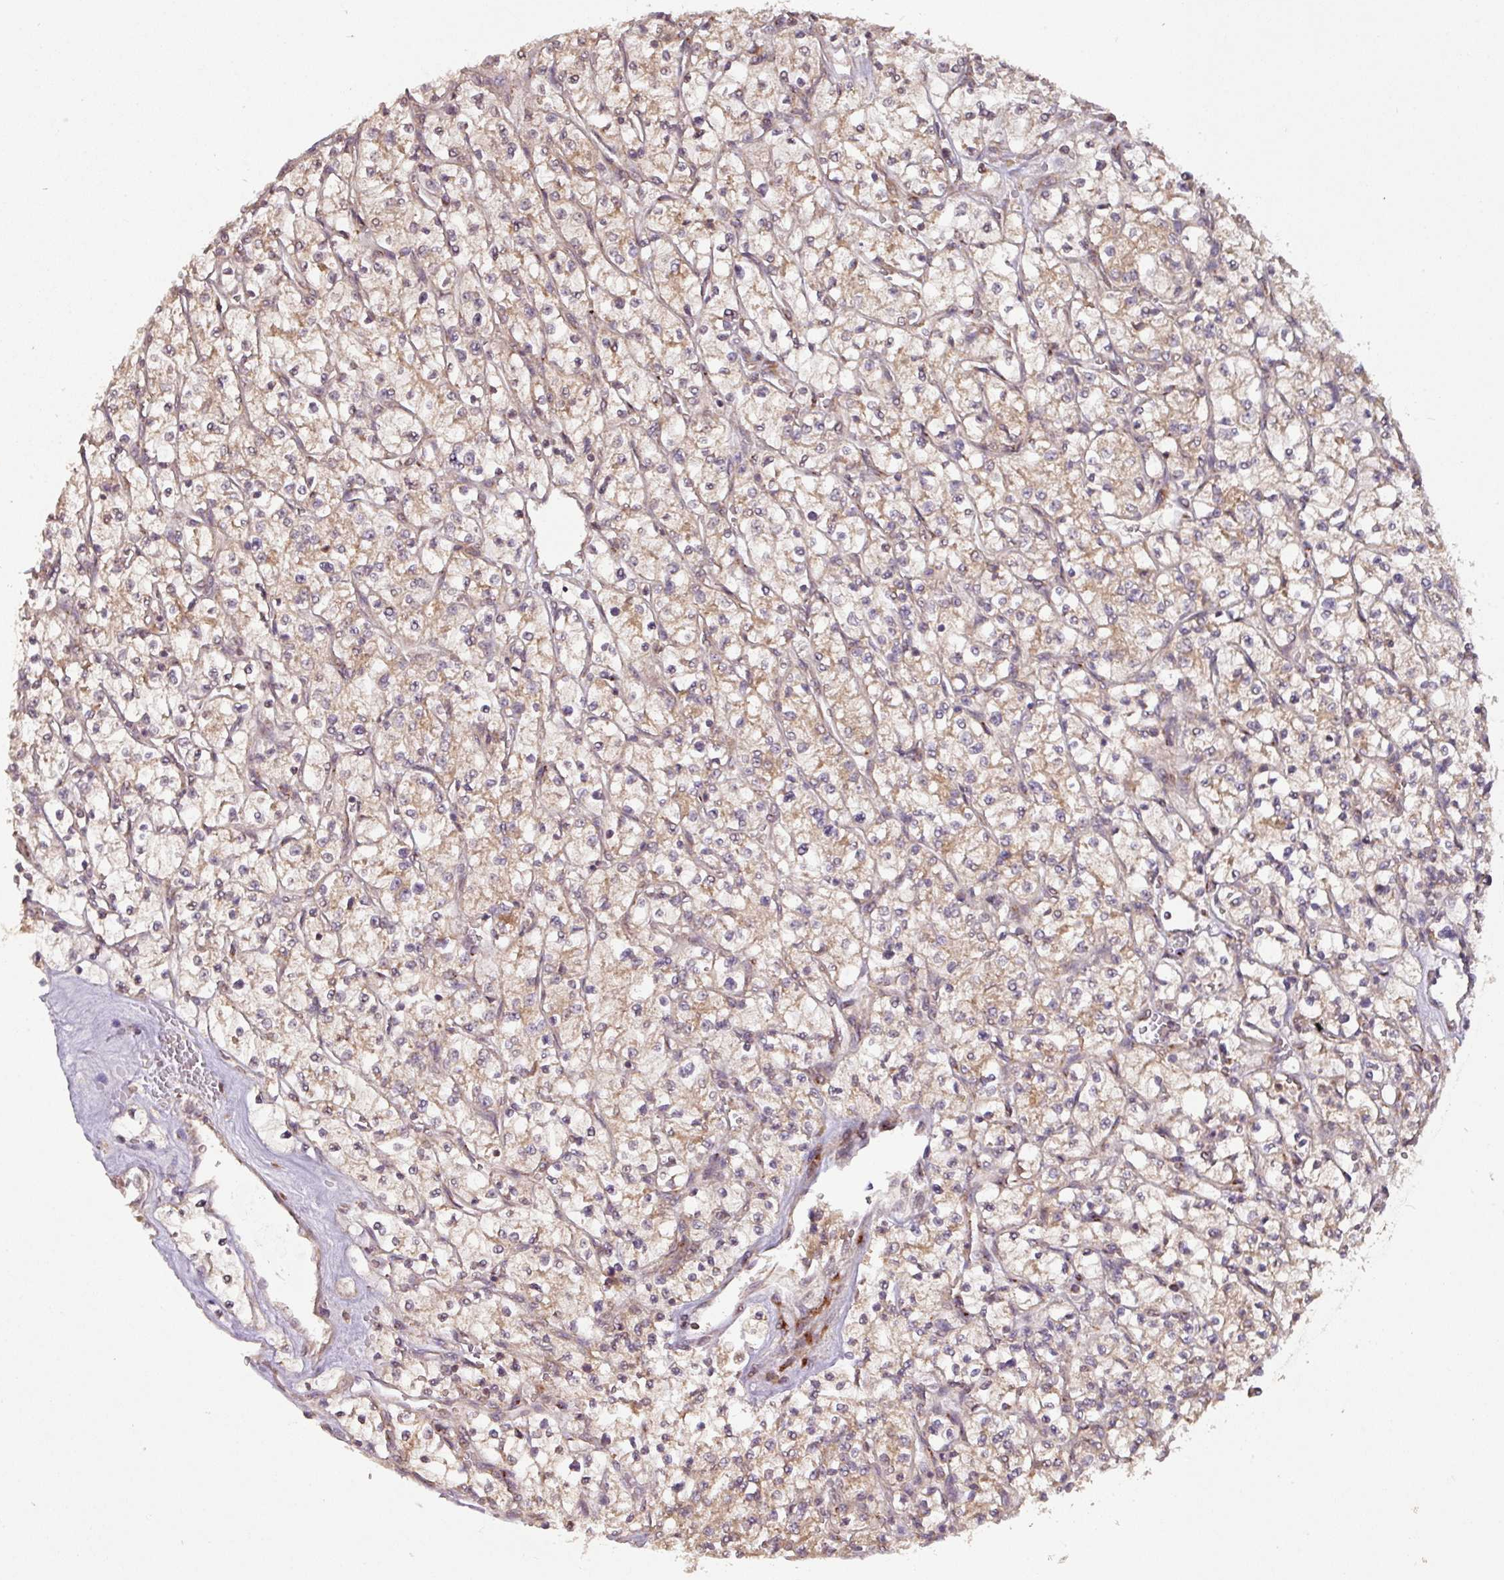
{"staining": {"intensity": "moderate", "quantity": "25%-75%", "location": "cytoplasmic/membranous"}, "tissue": "renal cancer", "cell_type": "Tumor cells", "image_type": "cancer", "snomed": [{"axis": "morphology", "description": "Adenocarcinoma, NOS"}, {"axis": "topography", "description": "Kidney"}], "caption": "Human renal adenocarcinoma stained with a protein marker shows moderate staining in tumor cells.", "gene": "MRRF", "patient": {"sex": "female", "age": 64}}